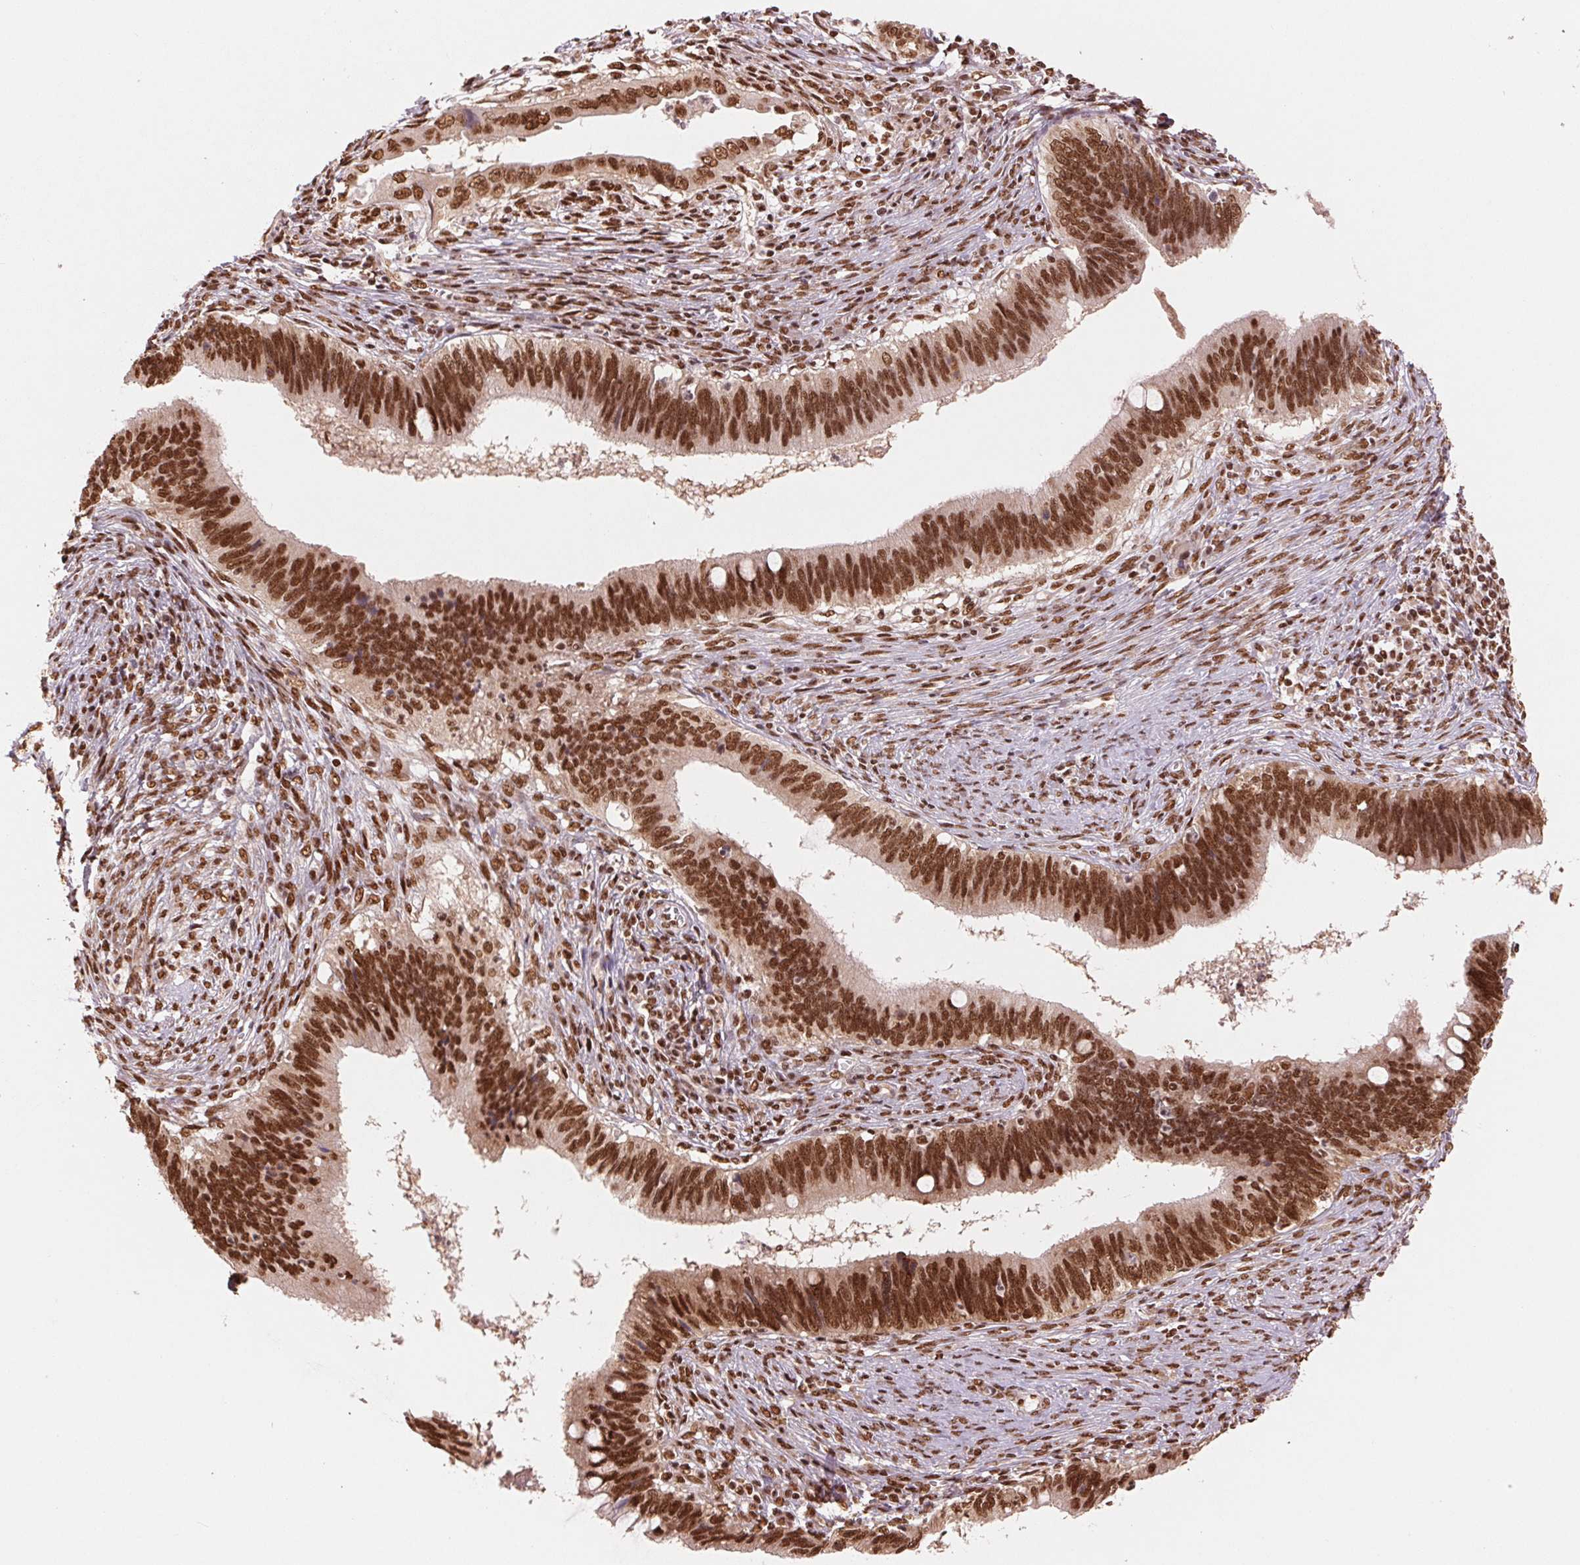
{"staining": {"intensity": "strong", "quantity": ">75%", "location": "nuclear"}, "tissue": "cervical cancer", "cell_type": "Tumor cells", "image_type": "cancer", "snomed": [{"axis": "morphology", "description": "Adenocarcinoma, NOS"}, {"axis": "topography", "description": "Cervix"}], "caption": "Strong nuclear protein staining is present in about >75% of tumor cells in cervical cancer (adenocarcinoma).", "gene": "TTLL9", "patient": {"sex": "female", "age": 42}}